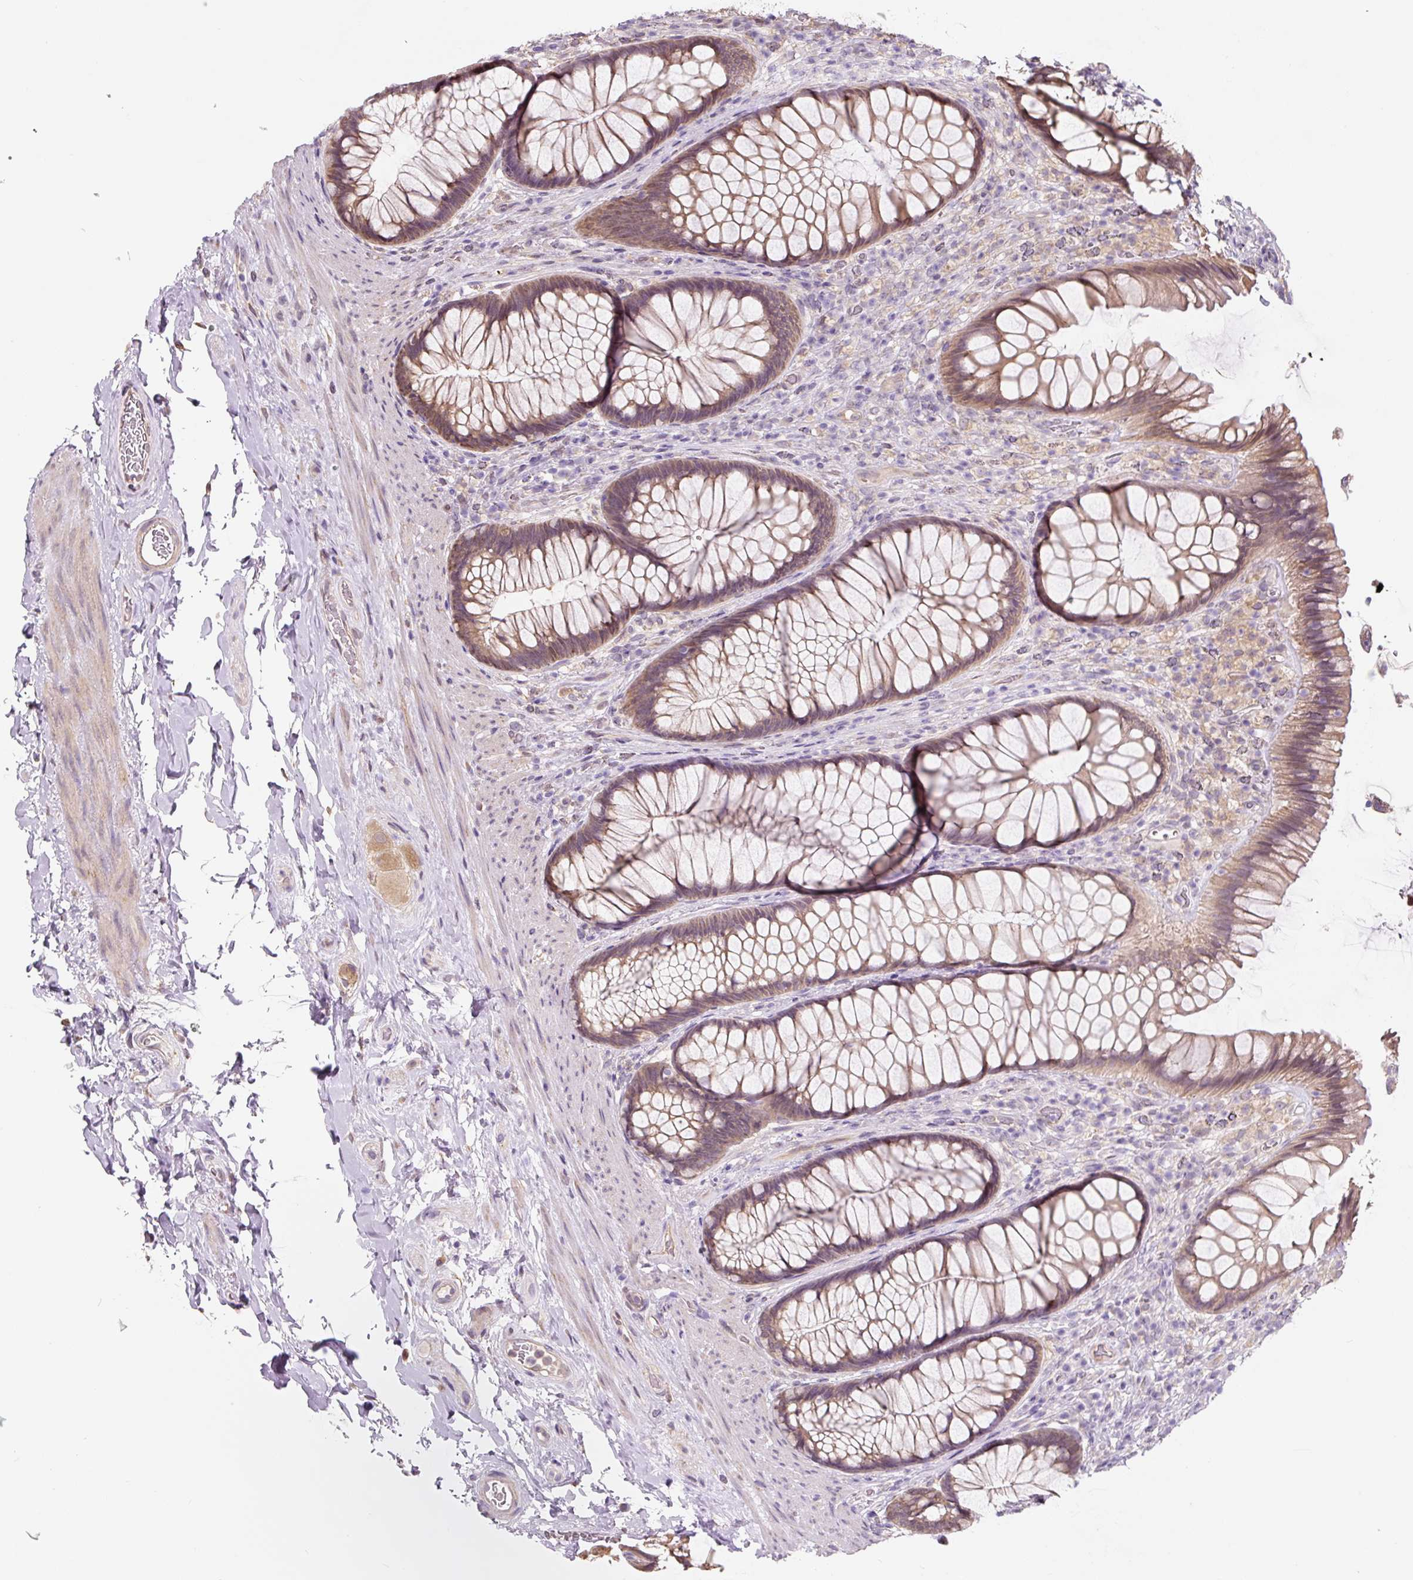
{"staining": {"intensity": "weak", "quantity": ">75%", "location": "cytoplasmic/membranous"}, "tissue": "rectum", "cell_type": "Glandular cells", "image_type": "normal", "snomed": [{"axis": "morphology", "description": "Normal tissue, NOS"}, {"axis": "topography", "description": "Rectum"}], "caption": "The immunohistochemical stain labels weak cytoplasmic/membranous positivity in glandular cells of unremarkable rectum. Nuclei are stained in blue.", "gene": "ASRGL1", "patient": {"sex": "male", "age": 53}}